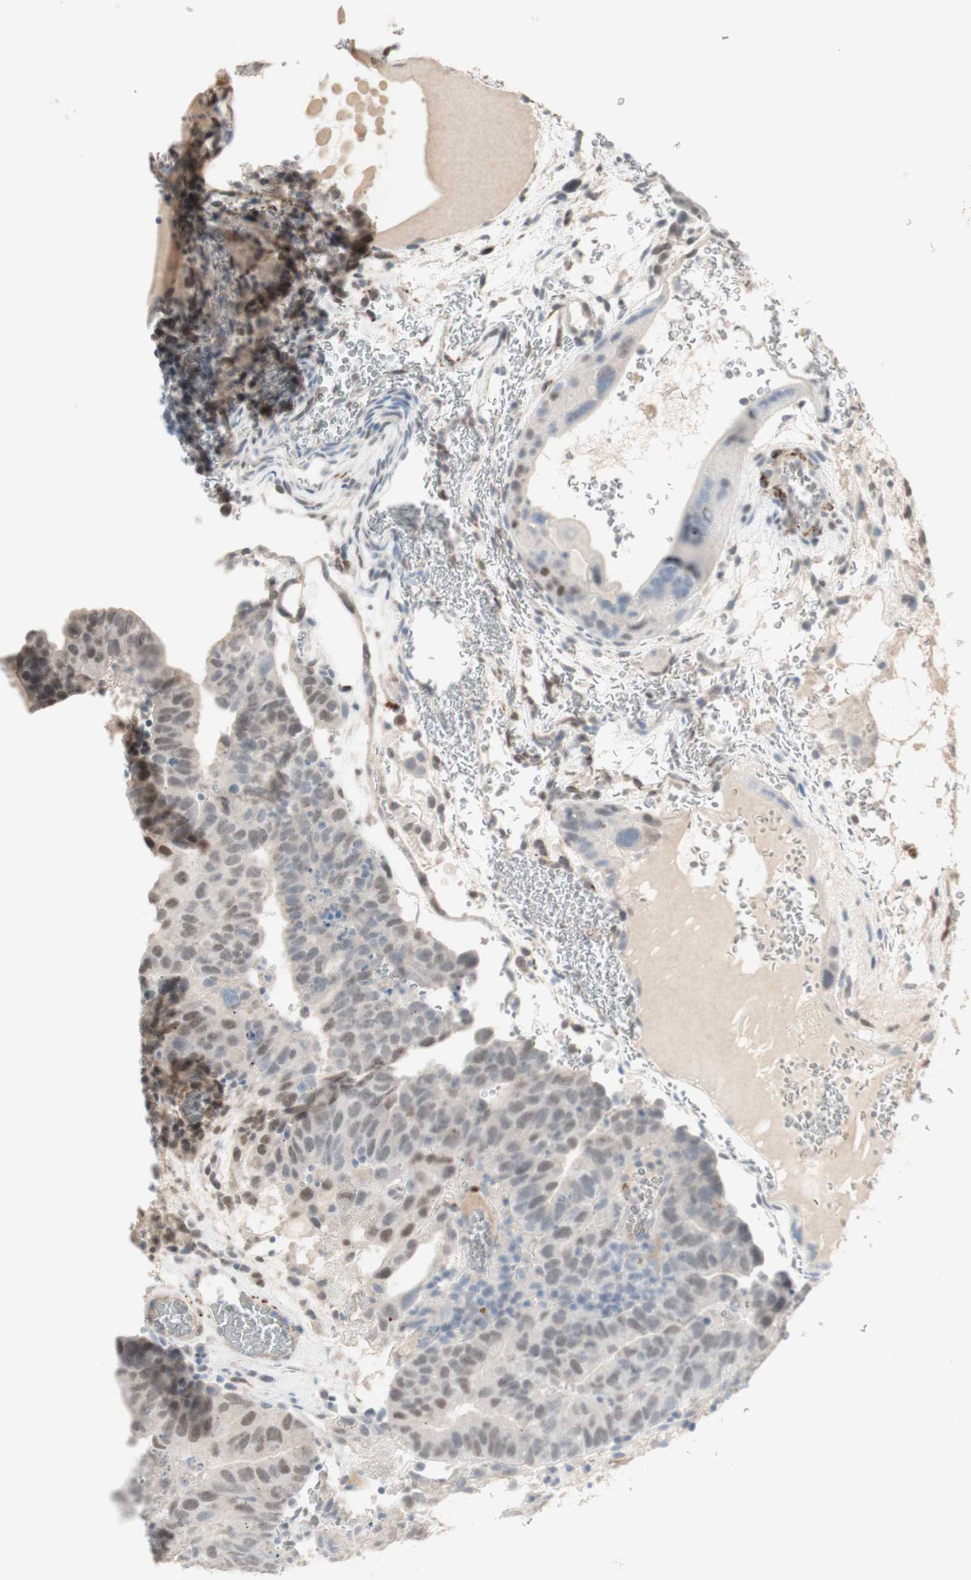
{"staining": {"intensity": "weak", "quantity": "25%-75%", "location": "nuclear"}, "tissue": "testis cancer", "cell_type": "Tumor cells", "image_type": "cancer", "snomed": [{"axis": "morphology", "description": "Seminoma, NOS"}, {"axis": "morphology", "description": "Carcinoma, Embryonal, NOS"}, {"axis": "topography", "description": "Testis"}], "caption": "IHC of human testis cancer (embryonal carcinoma) displays low levels of weak nuclear expression in approximately 25%-75% of tumor cells. (Brightfield microscopy of DAB IHC at high magnification).", "gene": "MUC3A", "patient": {"sex": "male", "age": 52}}